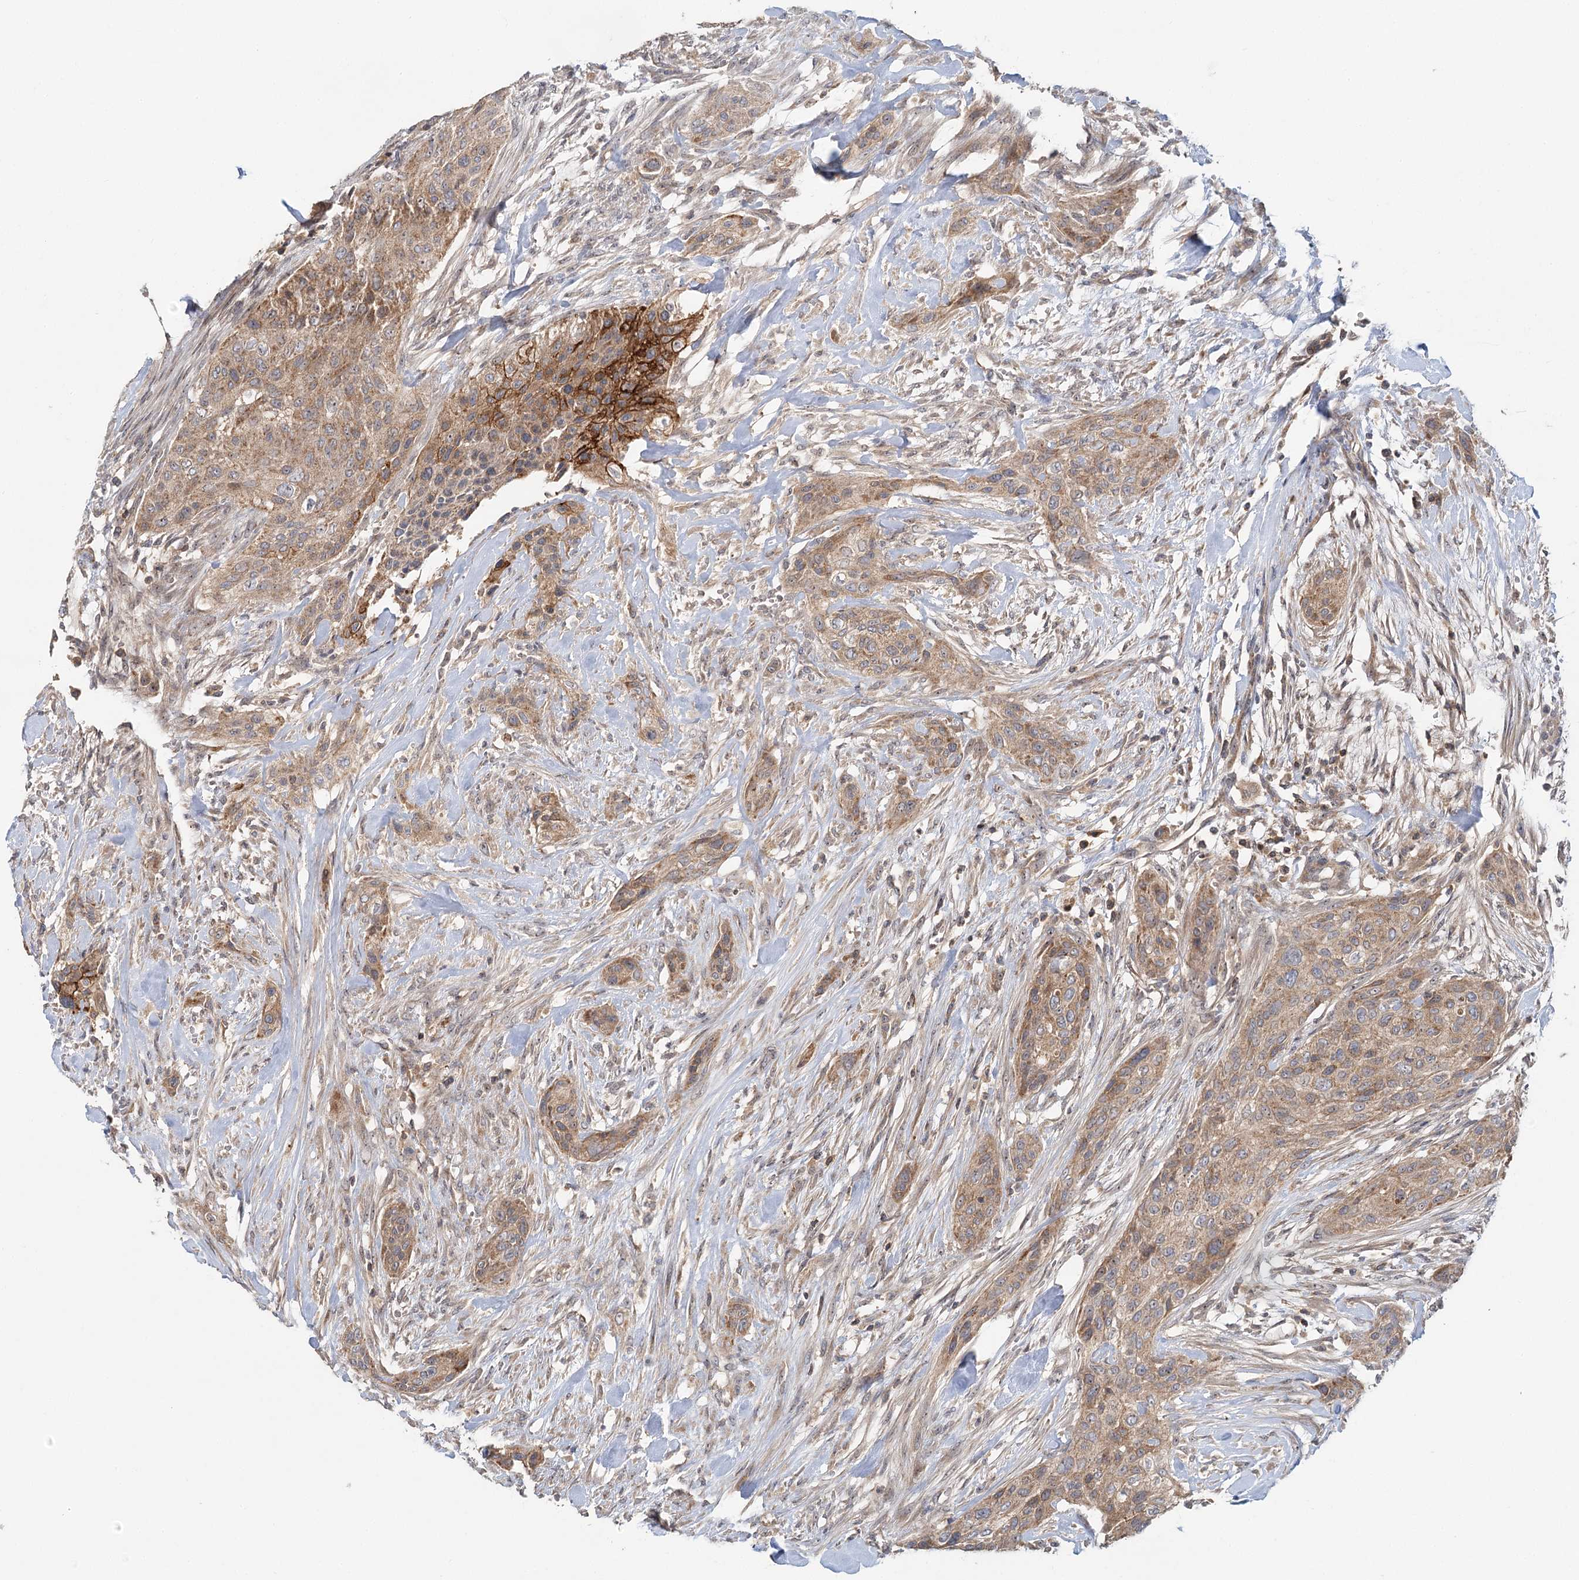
{"staining": {"intensity": "moderate", "quantity": ">75%", "location": "cytoplasmic/membranous,nuclear"}, "tissue": "urothelial cancer", "cell_type": "Tumor cells", "image_type": "cancer", "snomed": [{"axis": "morphology", "description": "Urothelial carcinoma, High grade"}, {"axis": "topography", "description": "Urinary bladder"}], "caption": "Immunohistochemical staining of human urothelial carcinoma (high-grade) reveals medium levels of moderate cytoplasmic/membranous and nuclear staining in about >75% of tumor cells.", "gene": "RAPGEF6", "patient": {"sex": "male", "age": 35}}